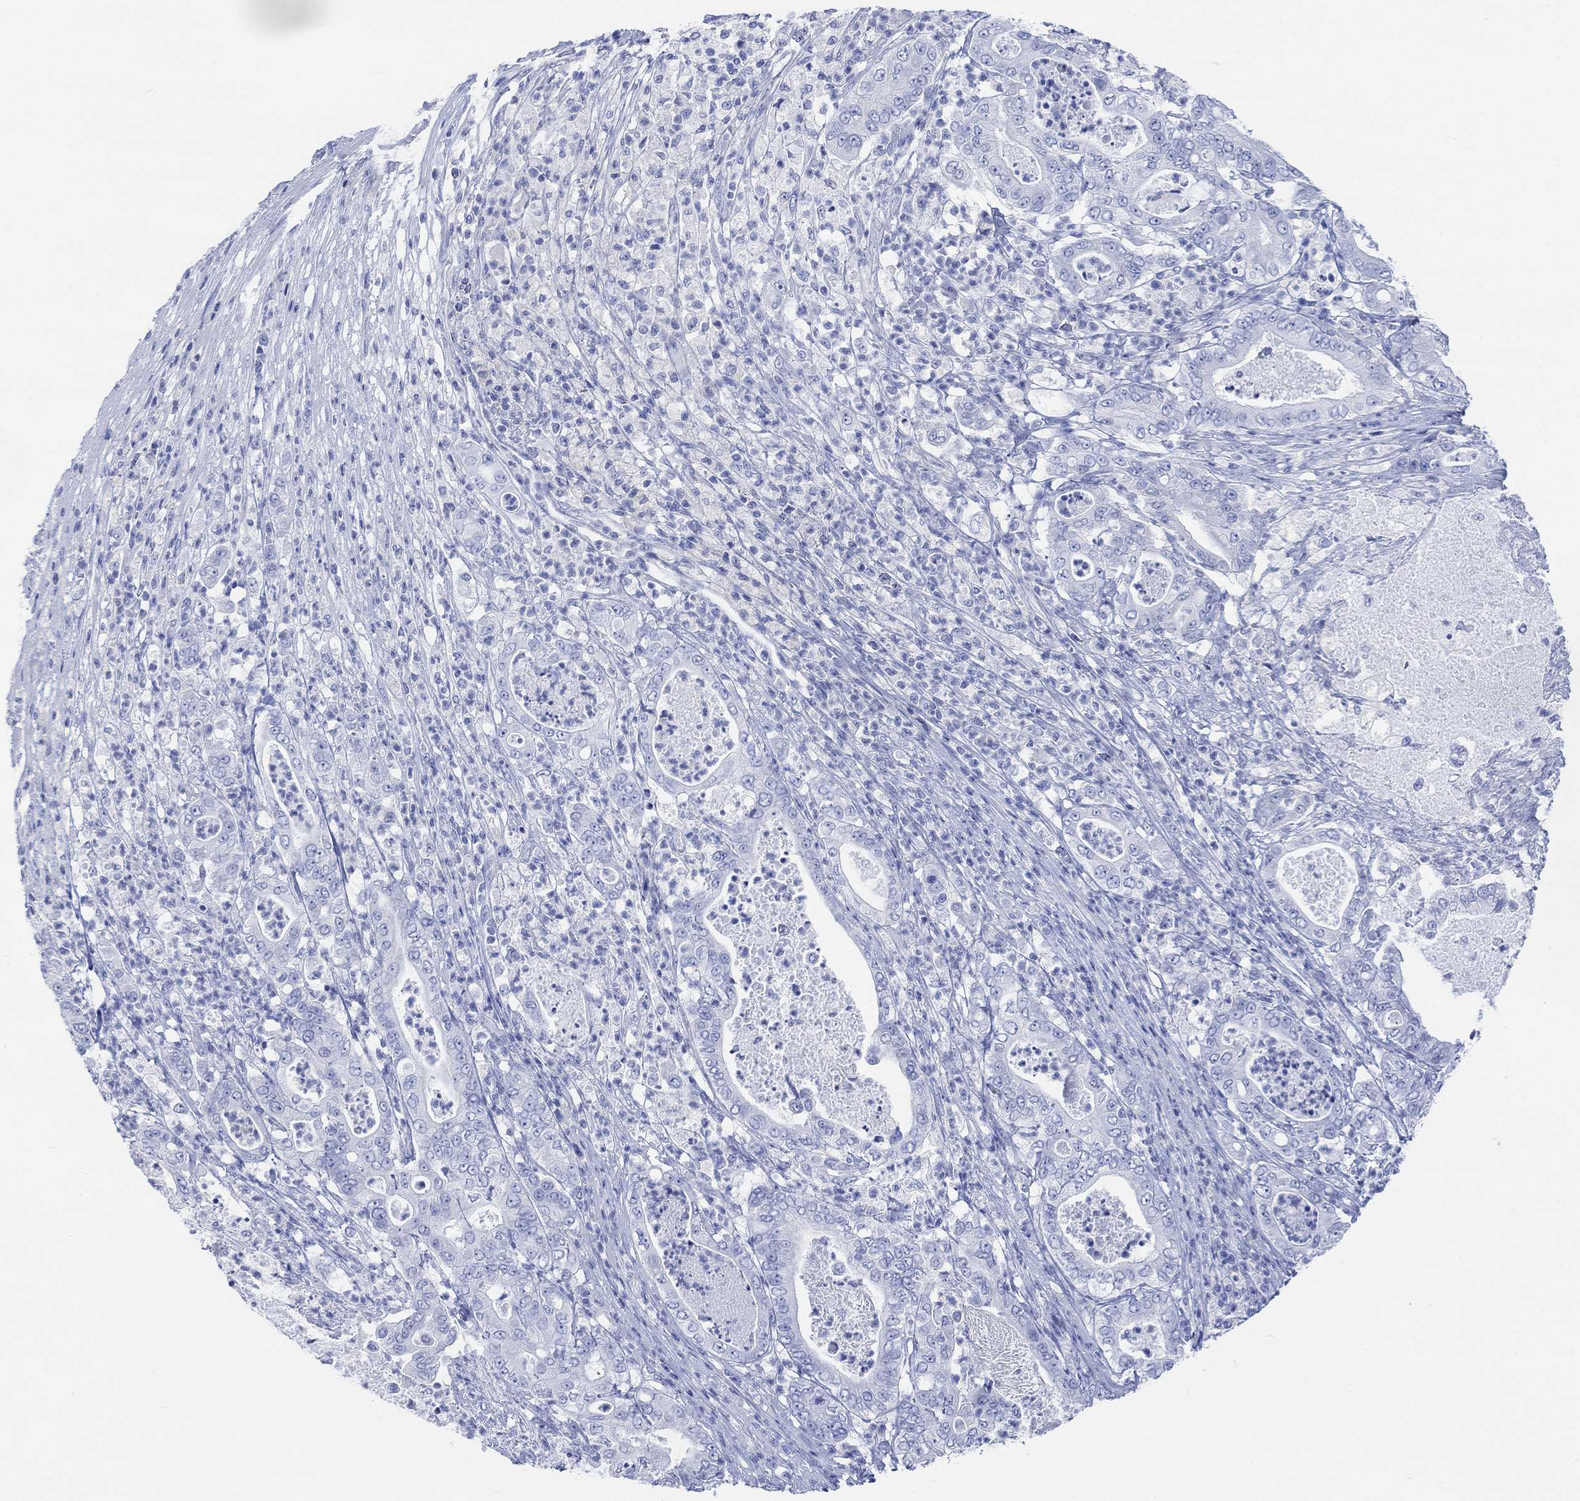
{"staining": {"intensity": "negative", "quantity": "none", "location": "none"}, "tissue": "pancreatic cancer", "cell_type": "Tumor cells", "image_type": "cancer", "snomed": [{"axis": "morphology", "description": "Adenocarcinoma, NOS"}, {"axis": "topography", "description": "Pancreas"}], "caption": "A photomicrograph of pancreatic cancer stained for a protein reveals no brown staining in tumor cells.", "gene": "GNG13", "patient": {"sex": "male", "age": 71}}